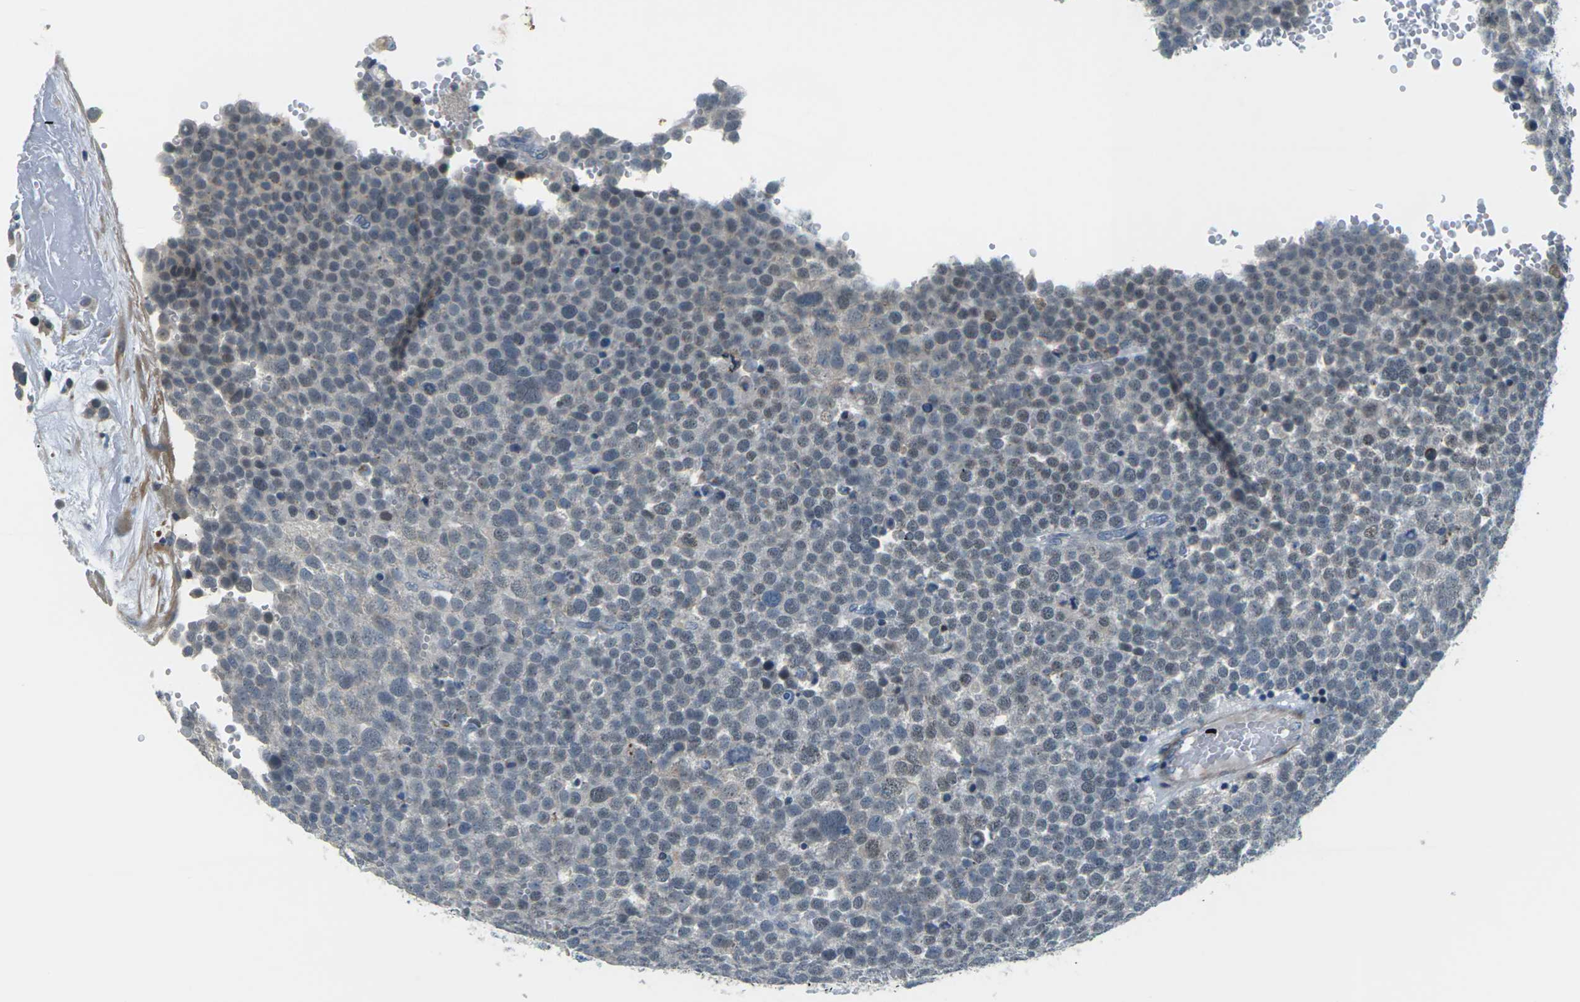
{"staining": {"intensity": "negative", "quantity": "none", "location": "none"}, "tissue": "testis cancer", "cell_type": "Tumor cells", "image_type": "cancer", "snomed": [{"axis": "morphology", "description": "Seminoma, NOS"}, {"axis": "topography", "description": "Testis"}], "caption": "Testis cancer was stained to show a protein in brown. There is no significant expression in tumor cells.", "gene": "SLC13A3", "patient": {"sex": "male", "age": 71}}